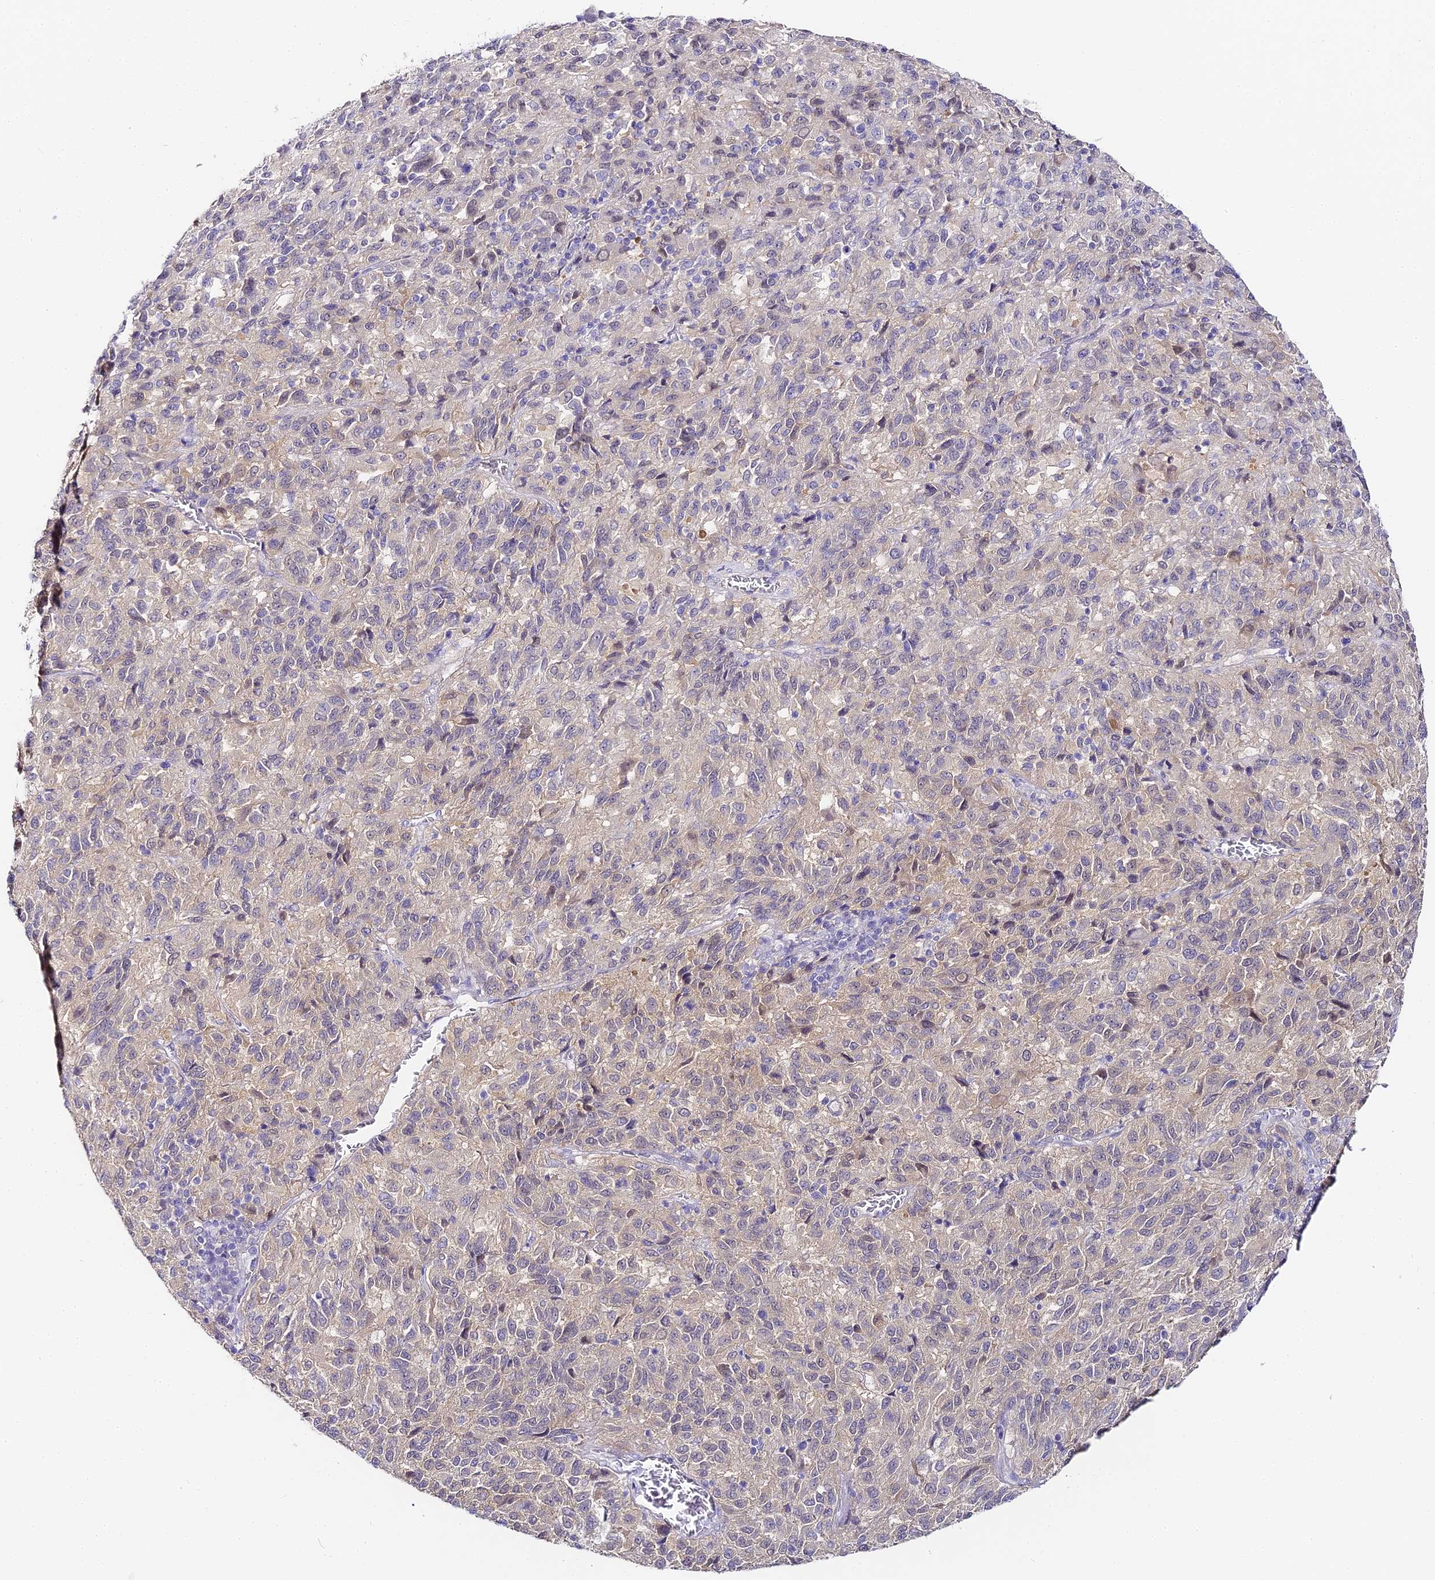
{"staining": {"intensity": "weak", "quantity": "25%-75%", "location": "cytoplasmic/membranous"}, "tissue": "melanoma", "cell_type": "Tumor cells", "image_type": "cancer", "snomed": [{"axis": "morphology", "description": "Malignant melanoma, Metastatic site"}, {"axis": "topography", "description": "Lung"}], "caption": "This micrograph shows IHC staining of human melanoma, with low weak cytoplasmic/membranous positivity in about 25%-75% of tumor cells.", "gene": "ABHD14A-ACY1", "patient": {"sex": "male", "age": 64}}